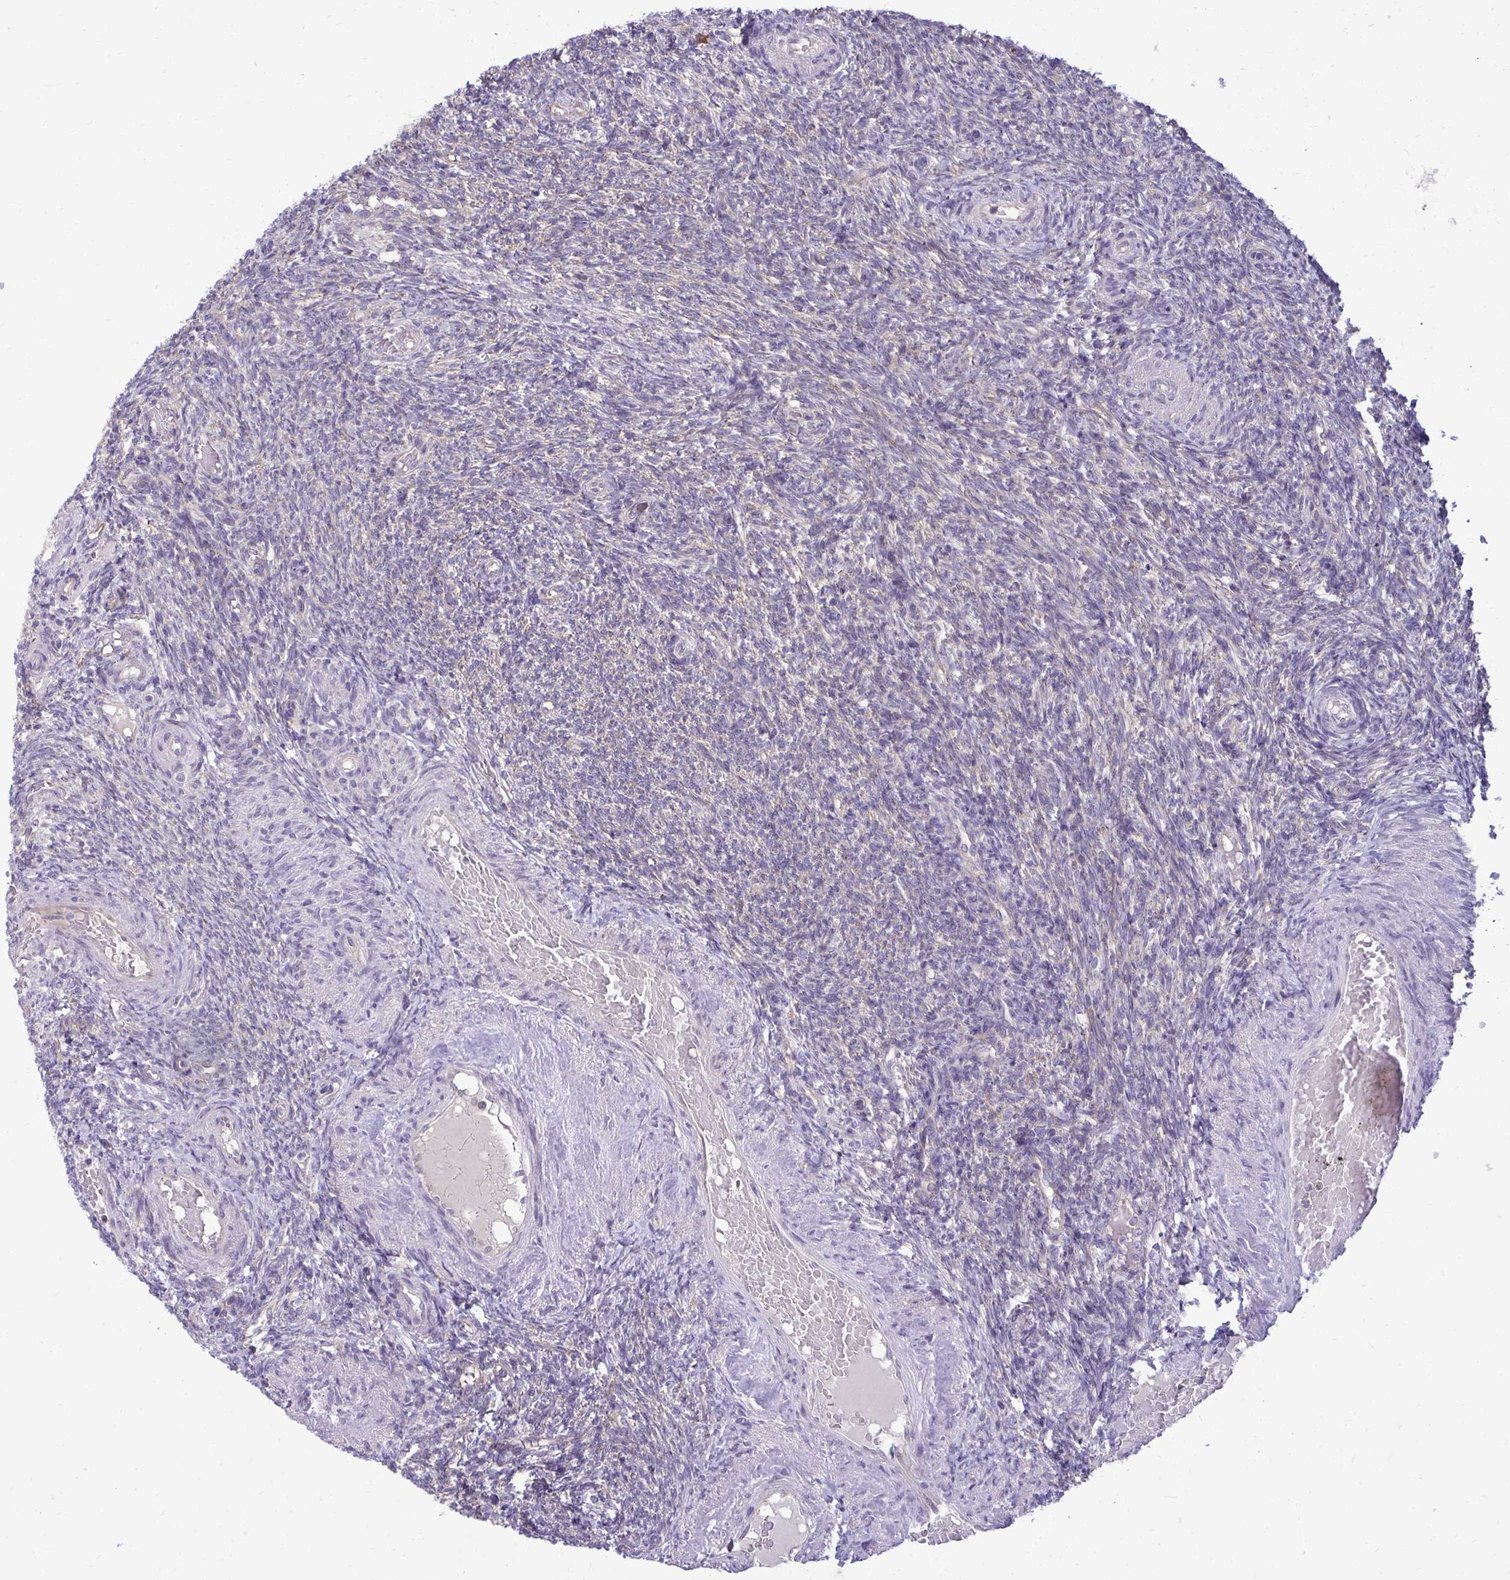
{"staining": {"intensity": "moderate", "quantity": "<25%", "location": "cytoplasmic/membranous"}, "tissue": "ovary", "cell_type": "Follicle cells", "image_type": "normal", "snomed": [{"axis": "morphology", "description": "Normal tissue, NOS"}, {"axis": "topography", "description": "Ovary"}], "caption": "Brown immunohistochemical staining in unremarkable human ovary shows moderate cytoplasmic/membranous expression in about <25% of follicle cells. (DAB IHC with brightfield microscopy, high magnification).", "gene": "RPLP2", "patient": {"sex": "female", "age": 39}}